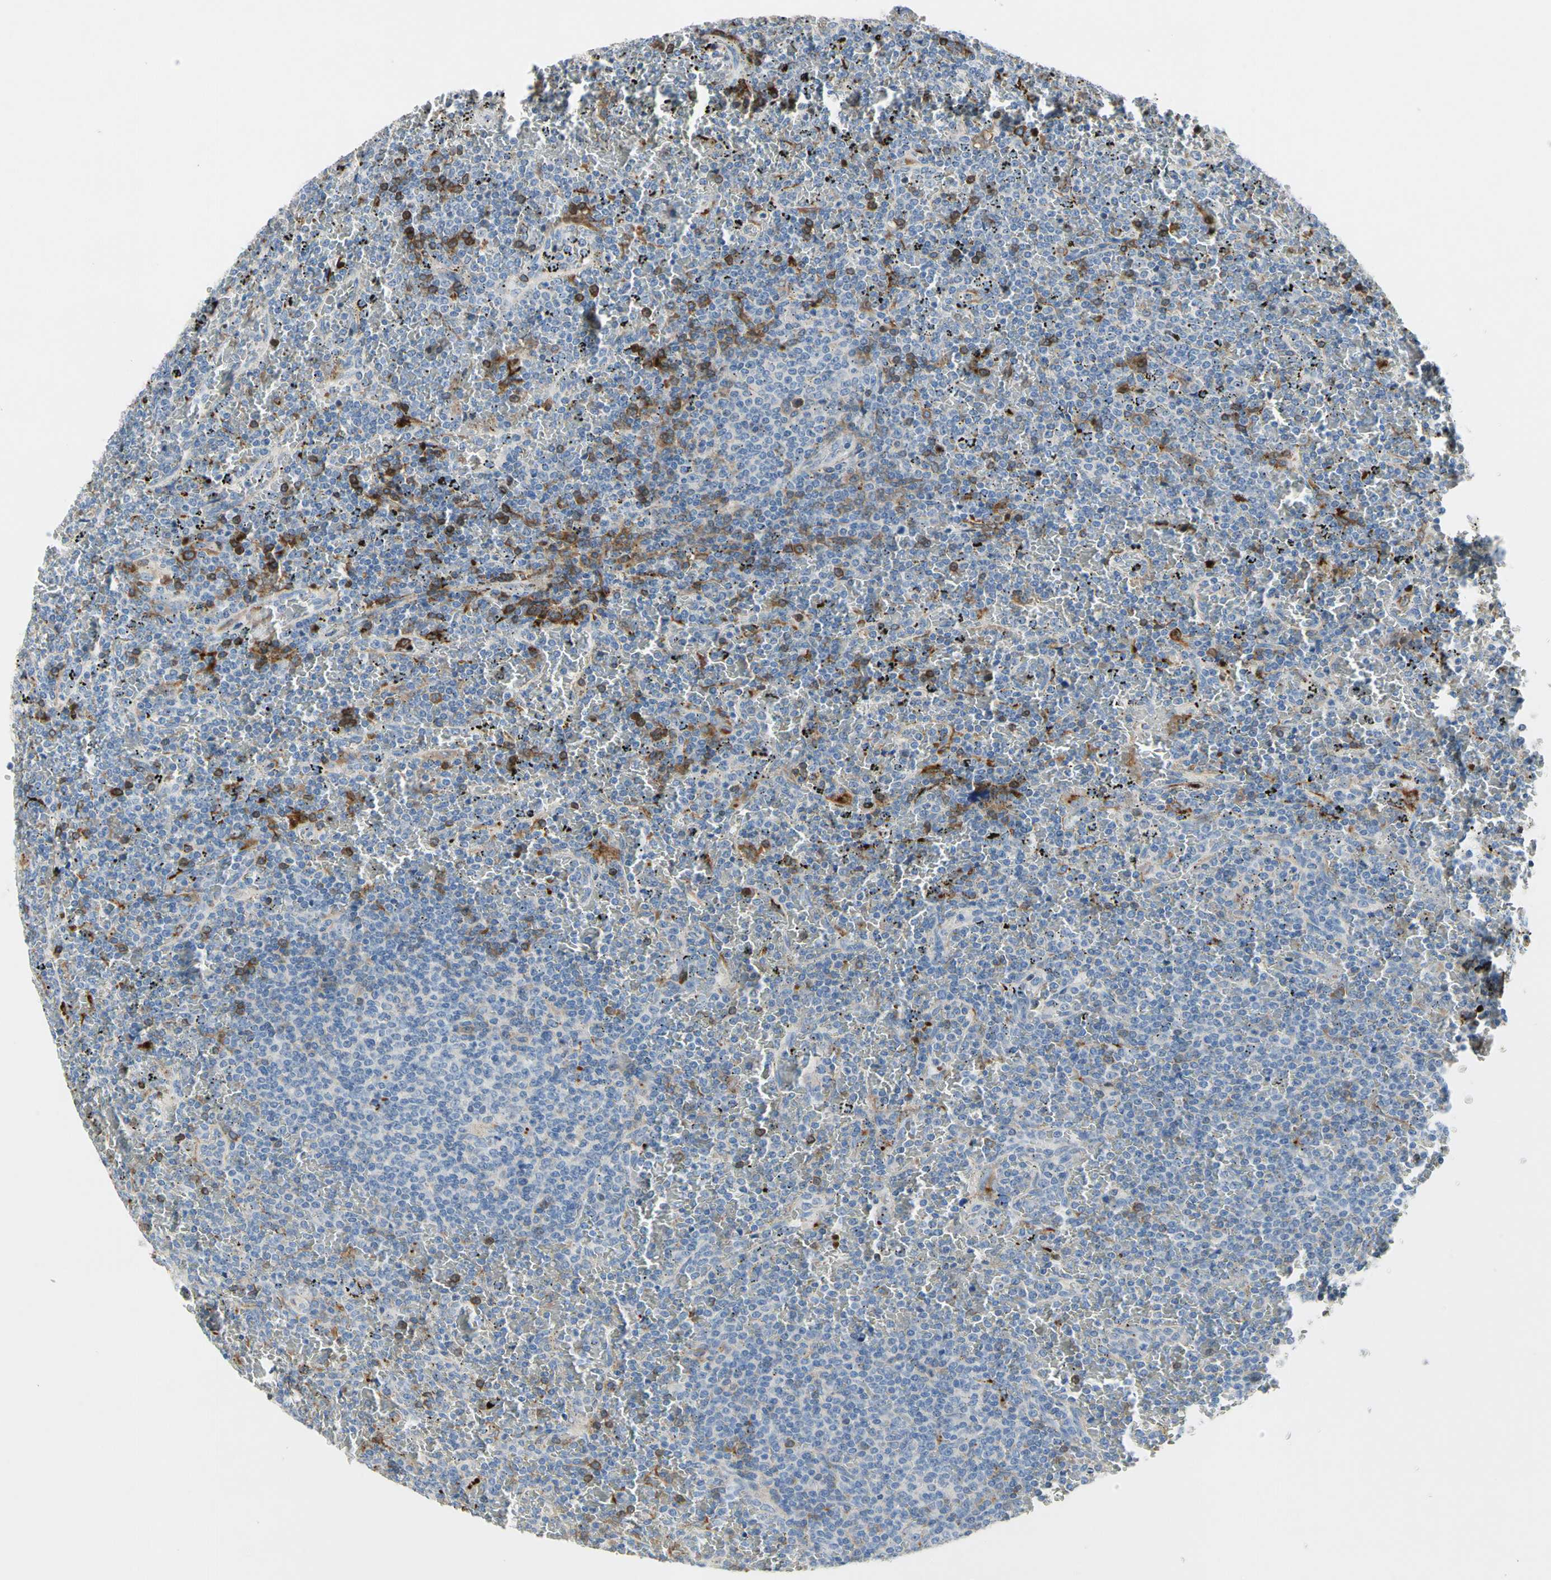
{"staining": {"intensity": "negative", "quantity": "none", "location": "none"}, "tissue": "lymphoma", "cell_type": "Tumor cells", "image_type": "cancer", "snomed": [{"axis": "morphology", "description": "Malignant lymphoma, non-Hodgkin's type, Low grade"}, {"axis": "topography", "description": "Spleen"}], "caption": "This is an immunohistochemistry histopathology image of low-grade malignant lymphoma, non-Hodgkin's type. There is no expression in tumor cells.", "gene": "RETSAT", "patient": {"sex": "female", "age": 77}}